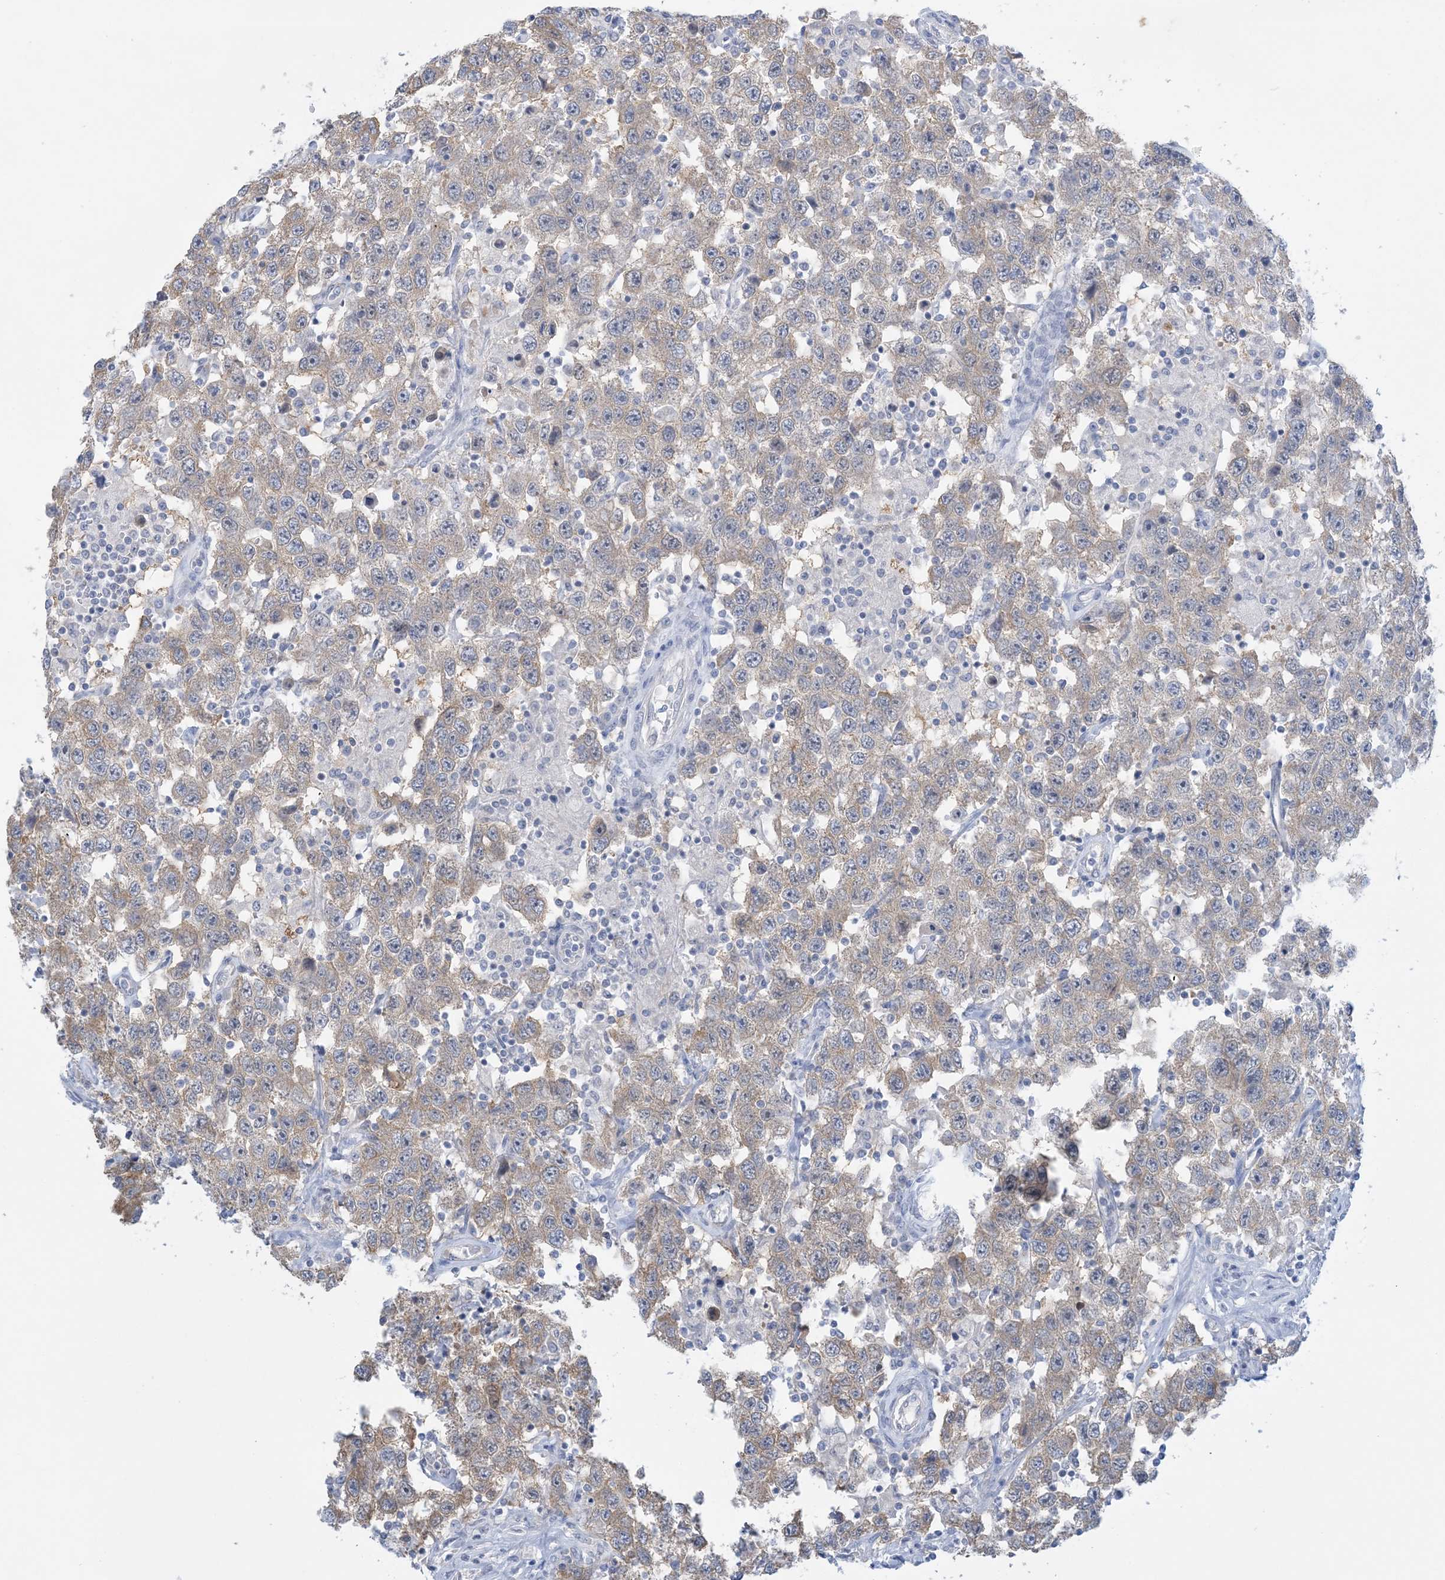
{"staining": {"intensity": "weak", "quantity": "25%-75%", "location": "cytoplasmic/membranous"}, "tissue": "testis cancer", "cell_type": "Tumor cells", "image_type": "cancer", "snomed": [{"axis": "morphology", "description": "Seminoma, NOS"}, {"axis": "topography", "description": "Testis"}], "caption": "IHC (DAB (3,3'-diaminobenzidine)) staining of testis cancer exhibits weak cytoplasmic/membranous protein expression in about 25%-75% of tumor cells.", "gene": "MRPS18A", "patient": {"sex": "male", "age": 41}}